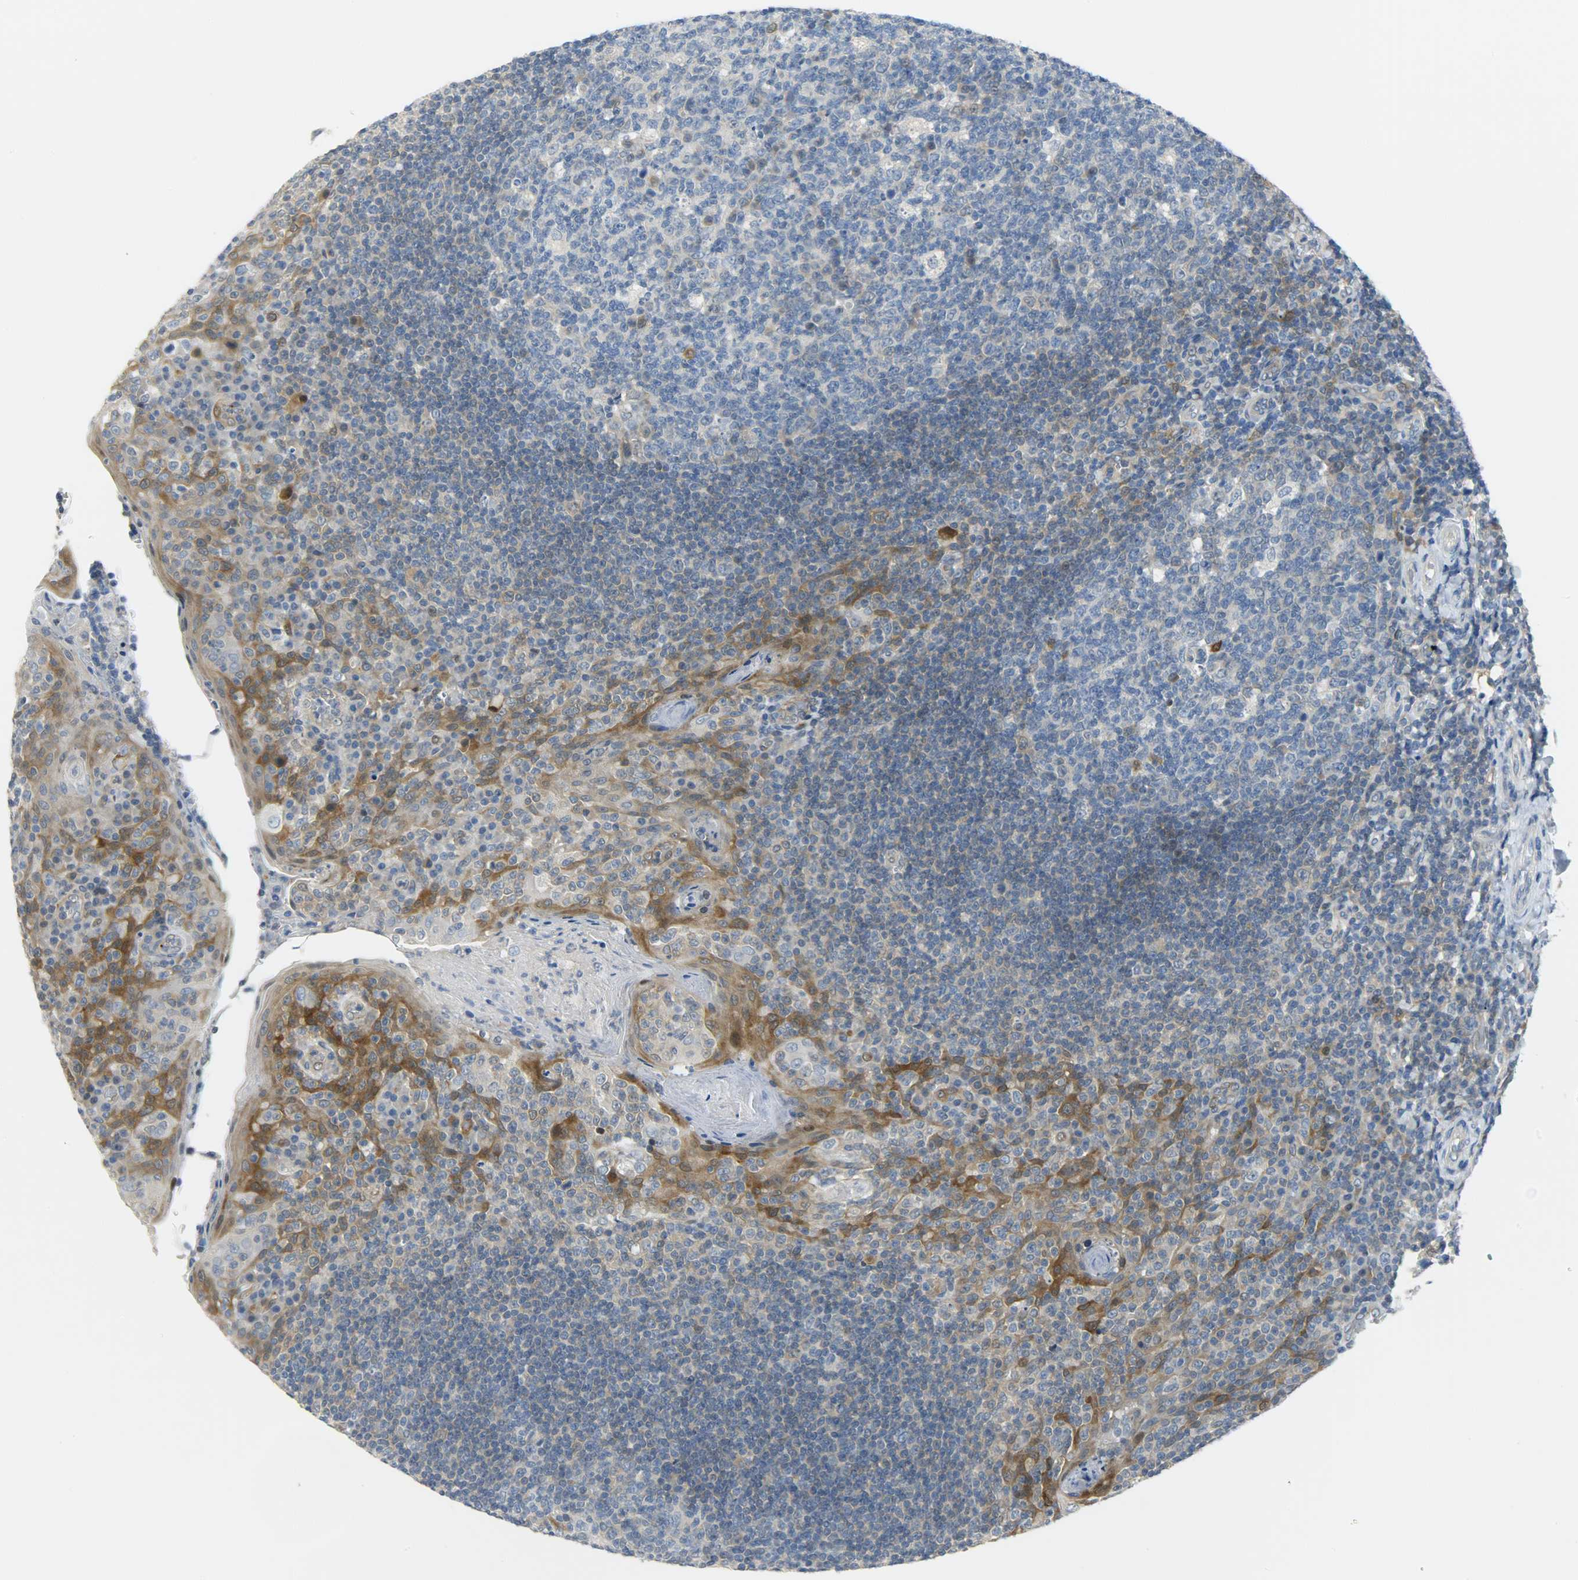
{"staining": {"intensity": "moderate", "quantity": "<25%", "location": "cytoplasmic/membranous"}, "tissue": "tonsil", "cell_type": "Germinal center cells", "image_type": "normal", "snomed": [{"axis": "morphology", "description": "Normal tissue, NOS"}, {"axis": "topography", "description": "Tonsil"}], "caption": "This is a micrograph of IHC staining of normal tonsil, which shows moderate positivity in the cytoplasmic/membranous of germinal center cells.", "gene": "EIF4EBP1", "patient": {"sex": "male", "age": 17}}